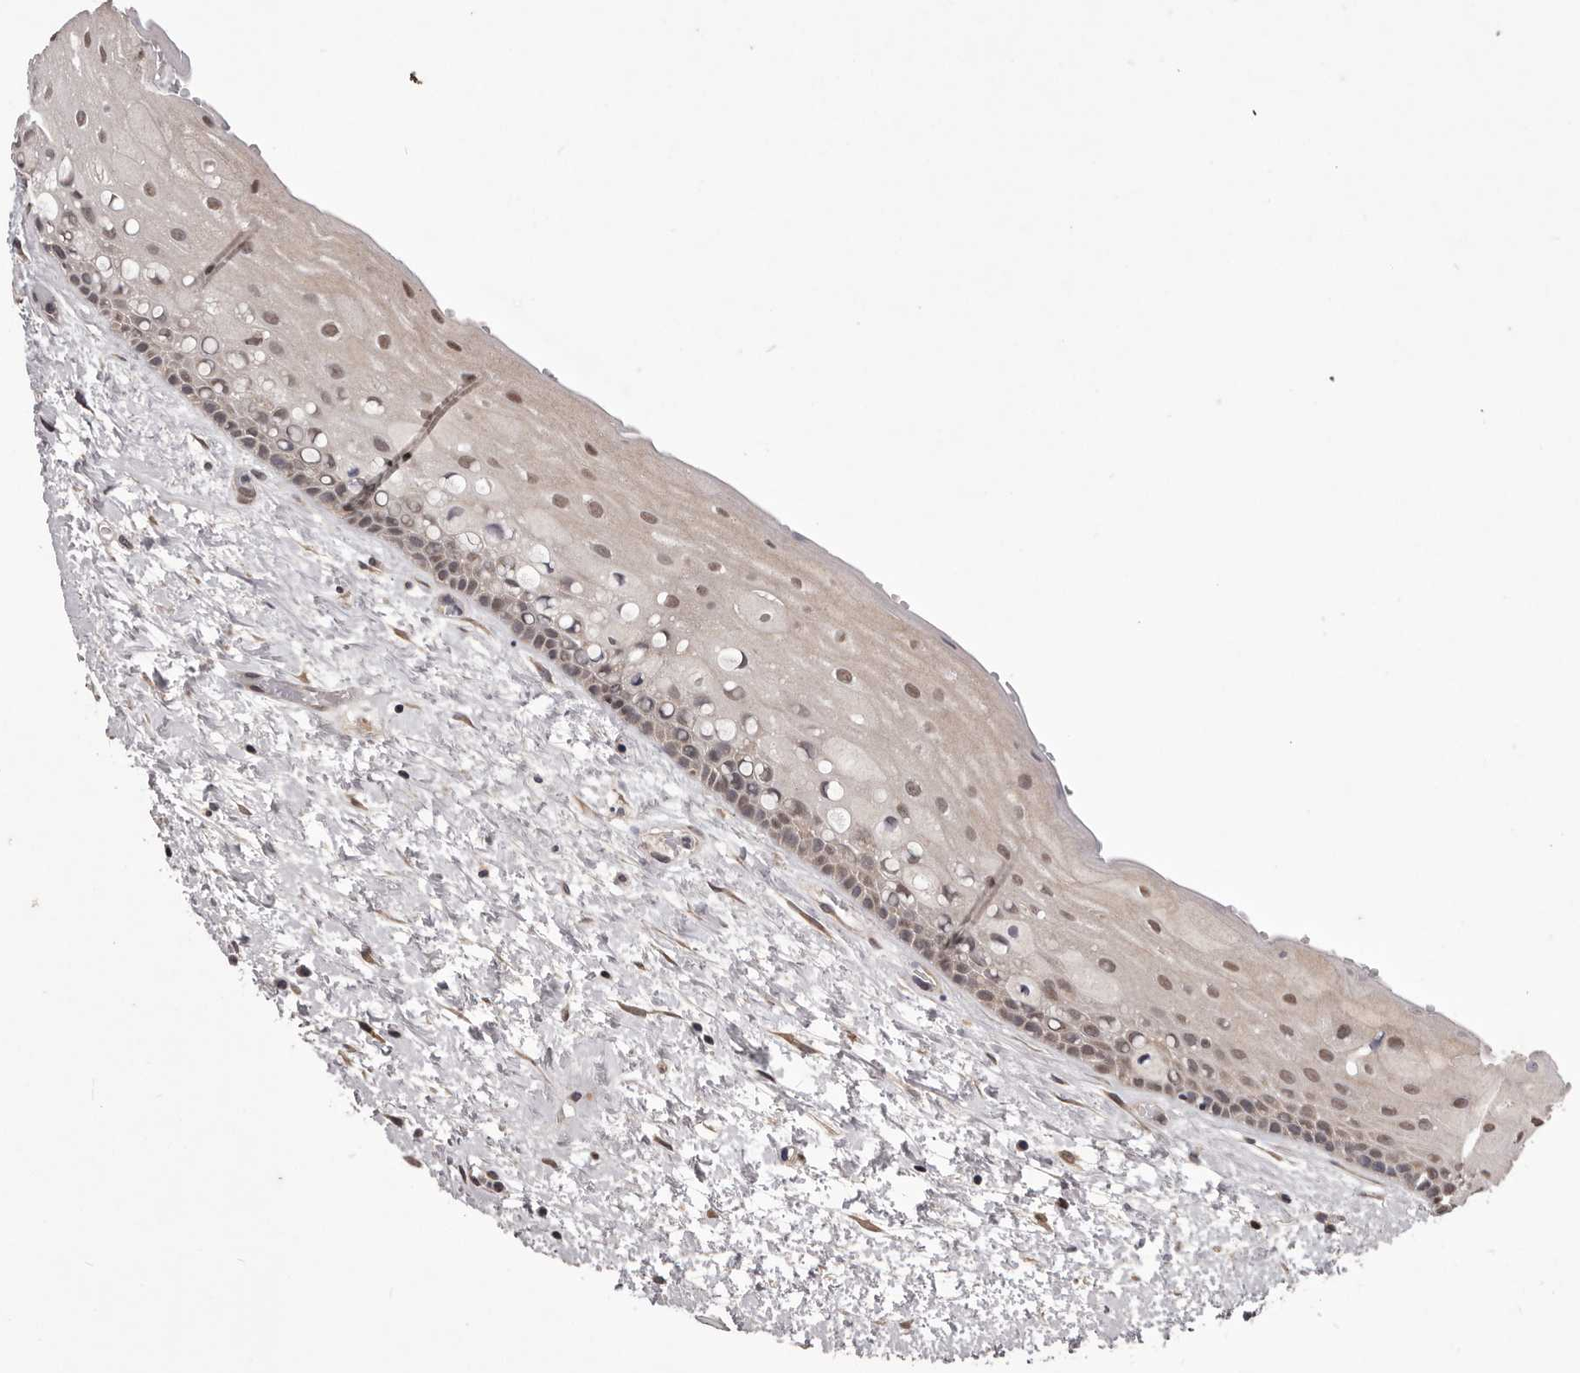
{"staining": {"intensity": "weak", "quantity": "25%-75%", "location": "nuclear"}, "tissue": "oral mucosa", "cell_type": "Squamous epithelial cells", "image_type": "normal", "snomed": [{"axis": "morphology", "description": "Normal tissue, NOS"}, {"axis": "topography", "description": "Oral tissue"}], "caption": "Protein expression analysis of unremarkable oral mucosa shows weak nuclear positivity in approximately 25%-75% of squamous epithelial cells. The protein is stained brown, and the nuclei are stained in blue (DAB (3,3'-diaminobenzidine) IHC with brightfield microscopy, high magnification).", "gene": "CELF3", "patient": {"sex": "female", "age": 76}}